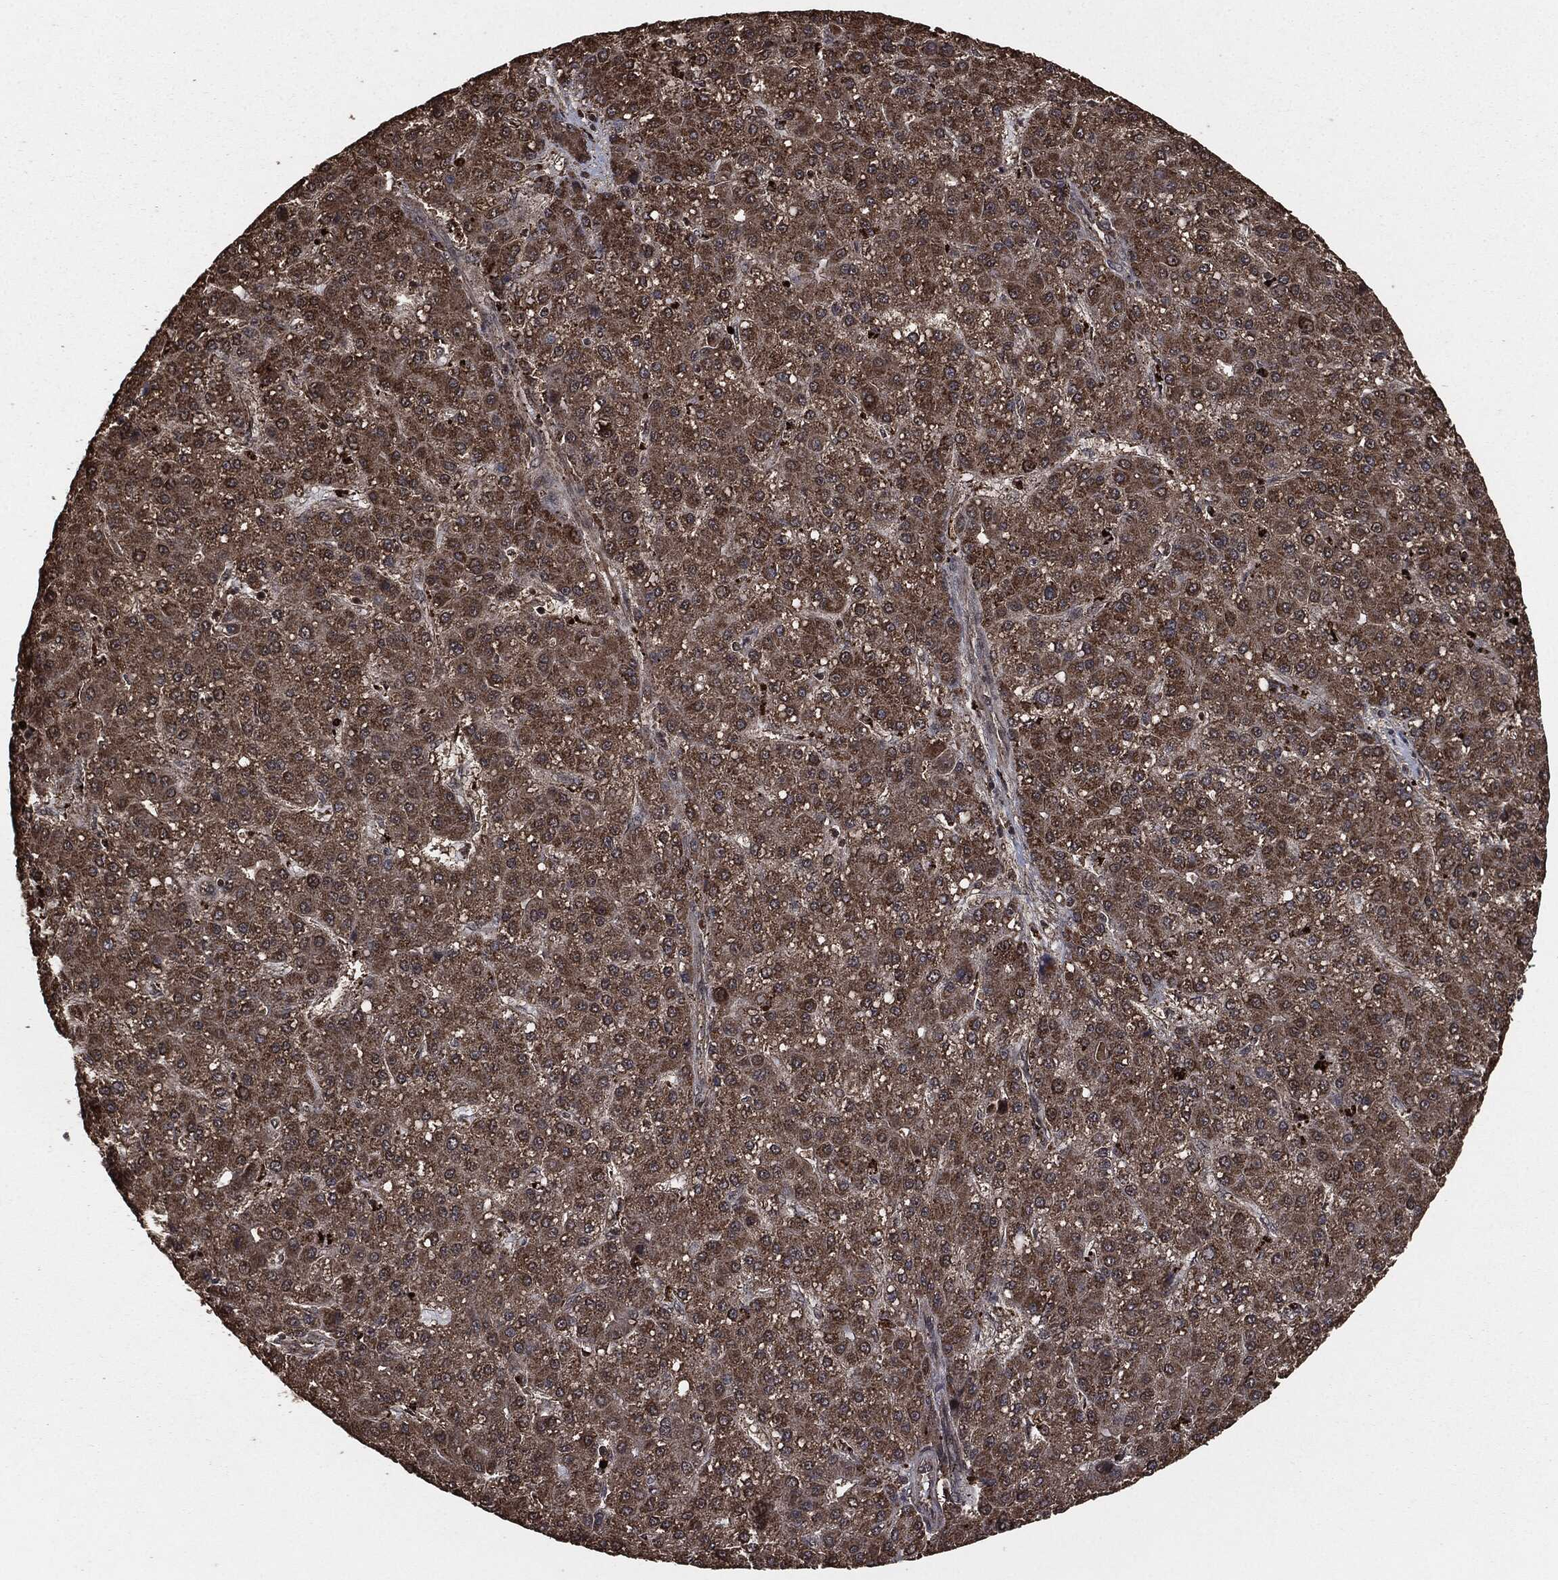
{"staining": {"intensity": "moderate", "quantity": "25%-75%", "location": "cytoplasmic/membranous"}, "tissue": "liver cancer", "cell_type": "Tumor cells", "image_type": "cancer", "snomed": [{"axis": "morphology", "description": "Carcinoma, Hepatocellular, NOS"}, {"axis": "topography", "description": "Liver"}], "caption": "About 25%-75% of tumor cells in human liver cancer display moderate cytoplasmic/membranous protein staining as visualized by brown immunohistochemical staining.", "gene": "EGFR", "patient": {"sex": "male", "age": 67}}